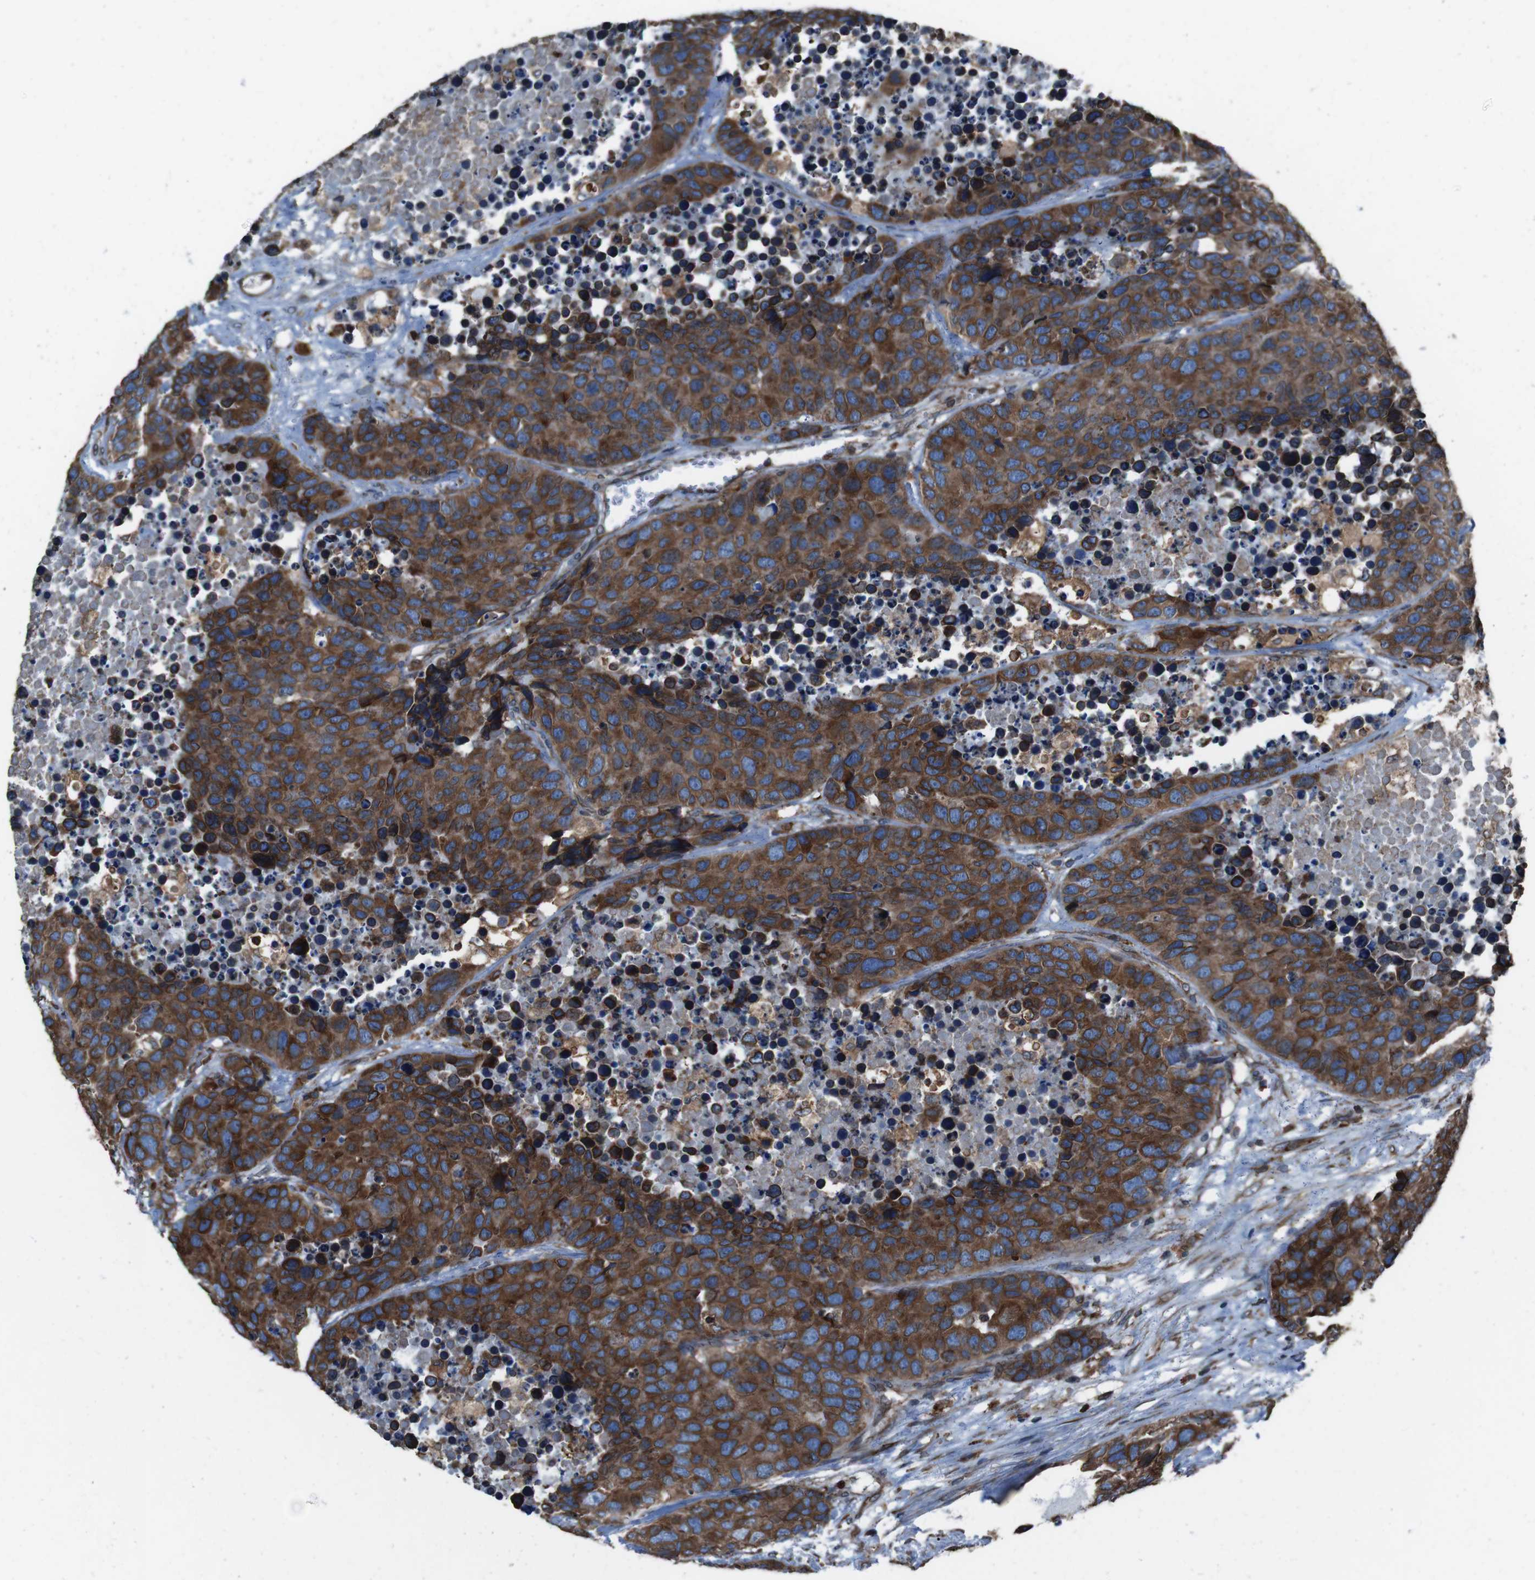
{"staining": {"intensity": "strong", "quantity": ">75%", "location": "cytoplasmic/membranous"}, "tissue": "carcinoid", "cell_type": "Tumor cells", "image_type": "cancer", "snomed": [{"axis": "morphology", "description": "Carcinoid, malignant, NOS"}, {"axis": "topography", "description": "Lung"}], "caption": "Immunohistochemistry (IHC) micrograph of carcinoid stained for a protein (brown), which demonstrates high levels of strong cytoplasmic/membranous positivity in about >75% of tumor cells.", "gene": "APMAP", "patient": {"sex": "male", "age": 60}}